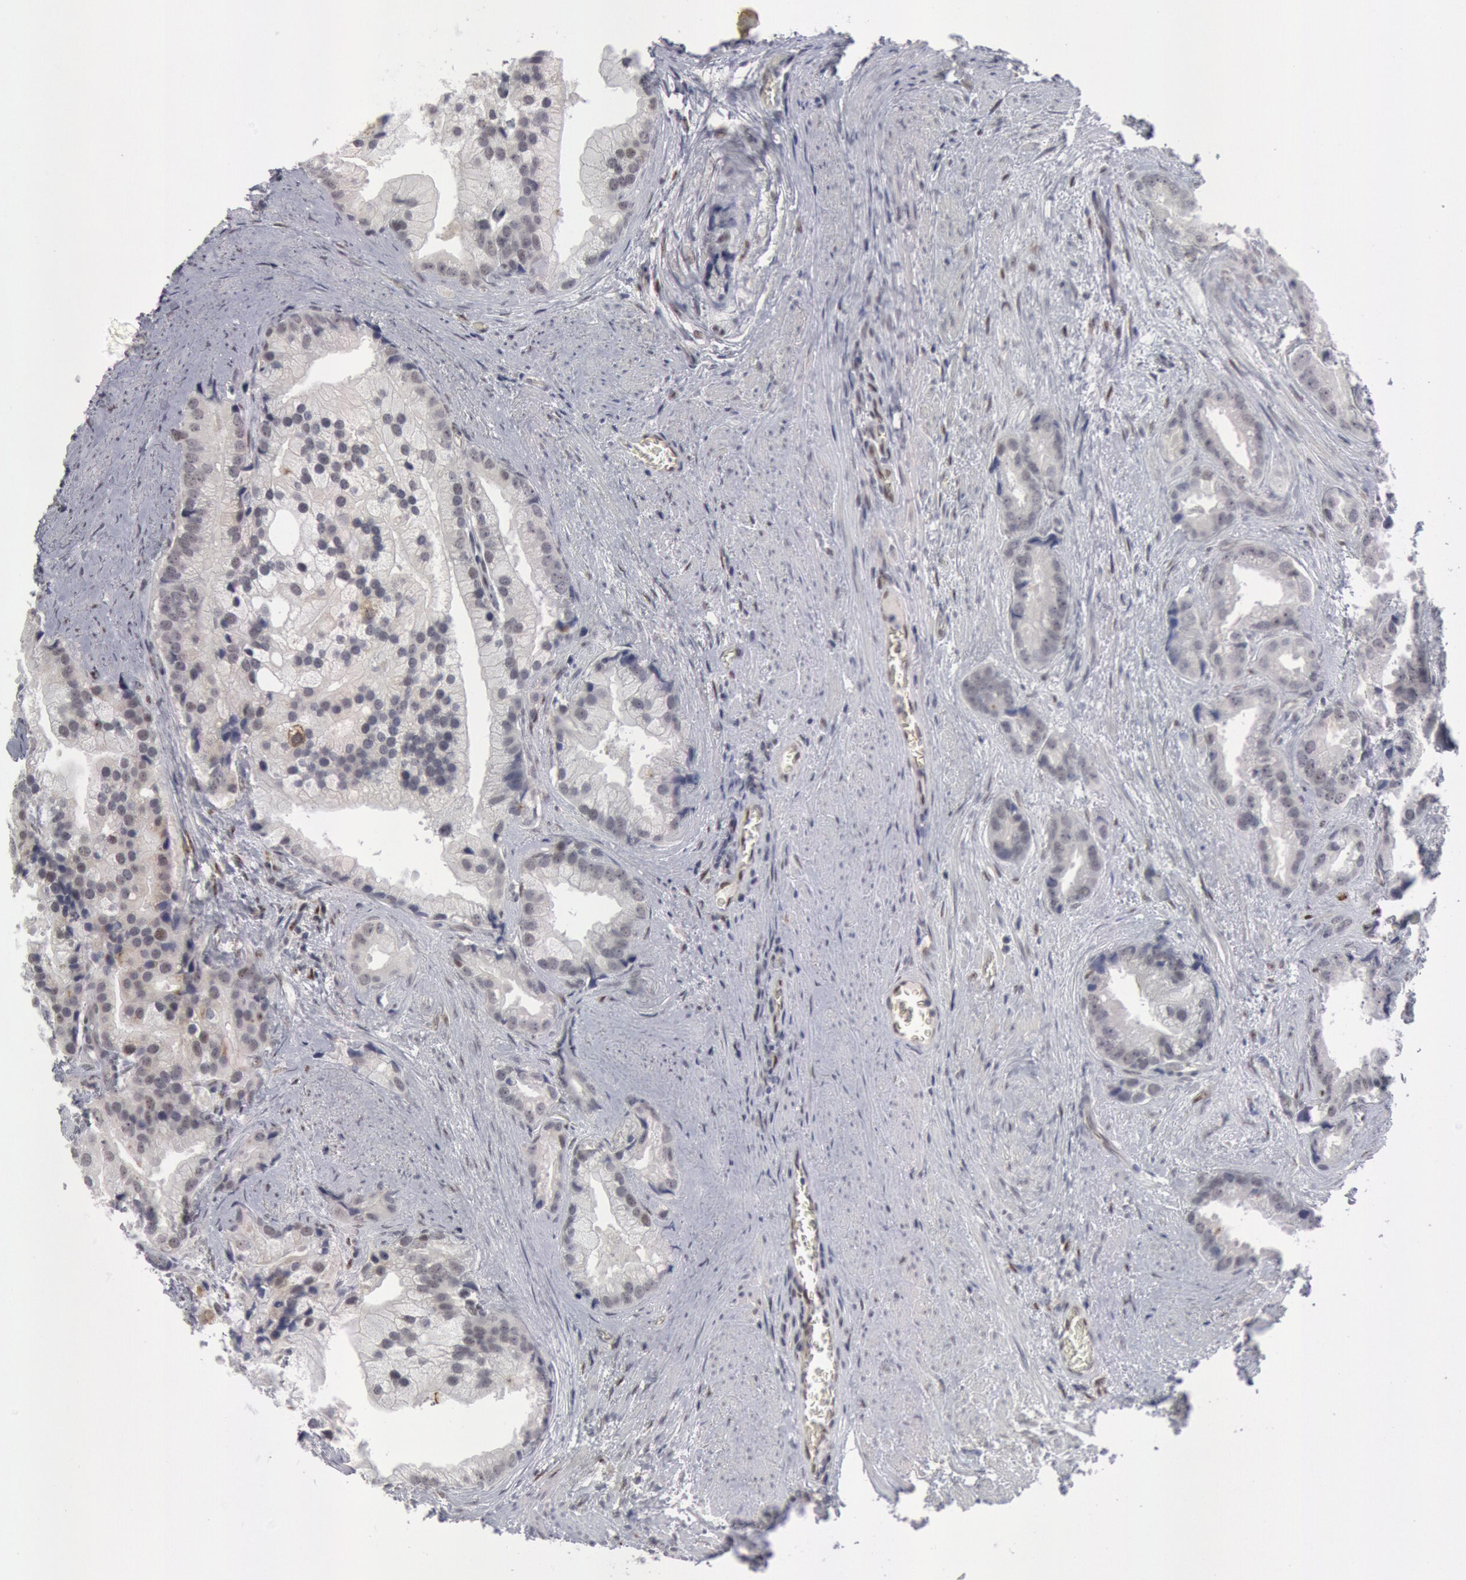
{"staining": {"intensity": "negative", "quantity": "none", "location": "none"}, "tissue": "prostate cancer", "cell_type": "Tumor cells", "image_type": "cancer", "snomed": [{"axis": "morphology", "description": "Adenocarcinoma, Low grade"}, {"axis": "topography", "description": "Prostate"}], "caption": "High power microscopy image of an IHC histopathology image of prostate cancer, revealing no significant positivity in tumor cells.", "gene": "FOXO1", "patient": {"sex": "male", "age": 71}}